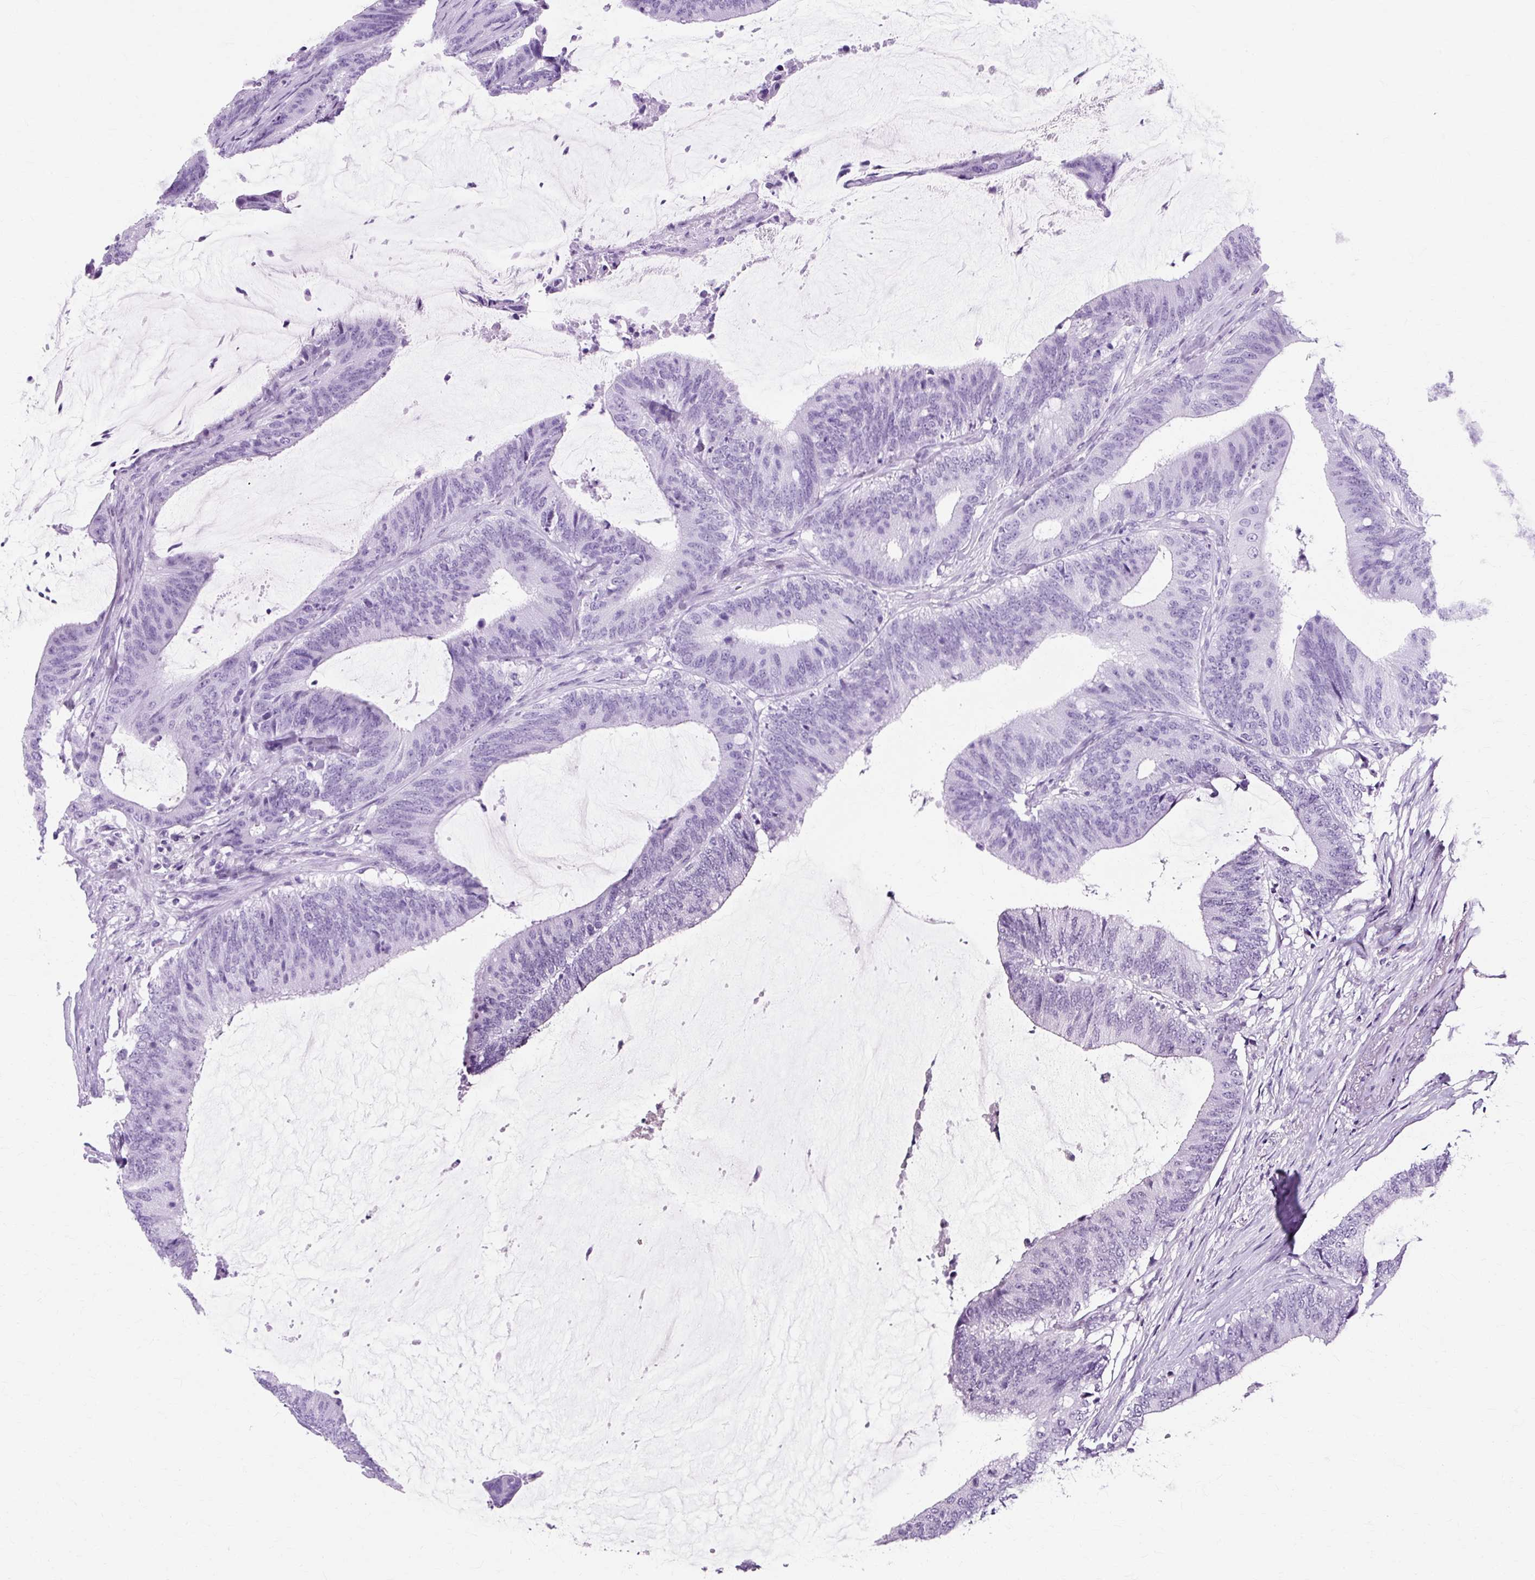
{"staining": {"intensity": "negative", "quantity": "none", "location": "none"}, "tissue": "colorectal cancer", "cell_type": "Tumor cells", "image_type": "cancer", "snomed": [{"axis": "morphology", "description": "Adenocarcinoma, NOS"}, {"axis": "topography", "description": "Colon"}], "caption": "Human colorectal adenocarcinoma stained for a protein using IHC demonstrates no expression in tumor cells.", "gene": "TMEM89", "patient": {"sex": "female", "age": 43}}